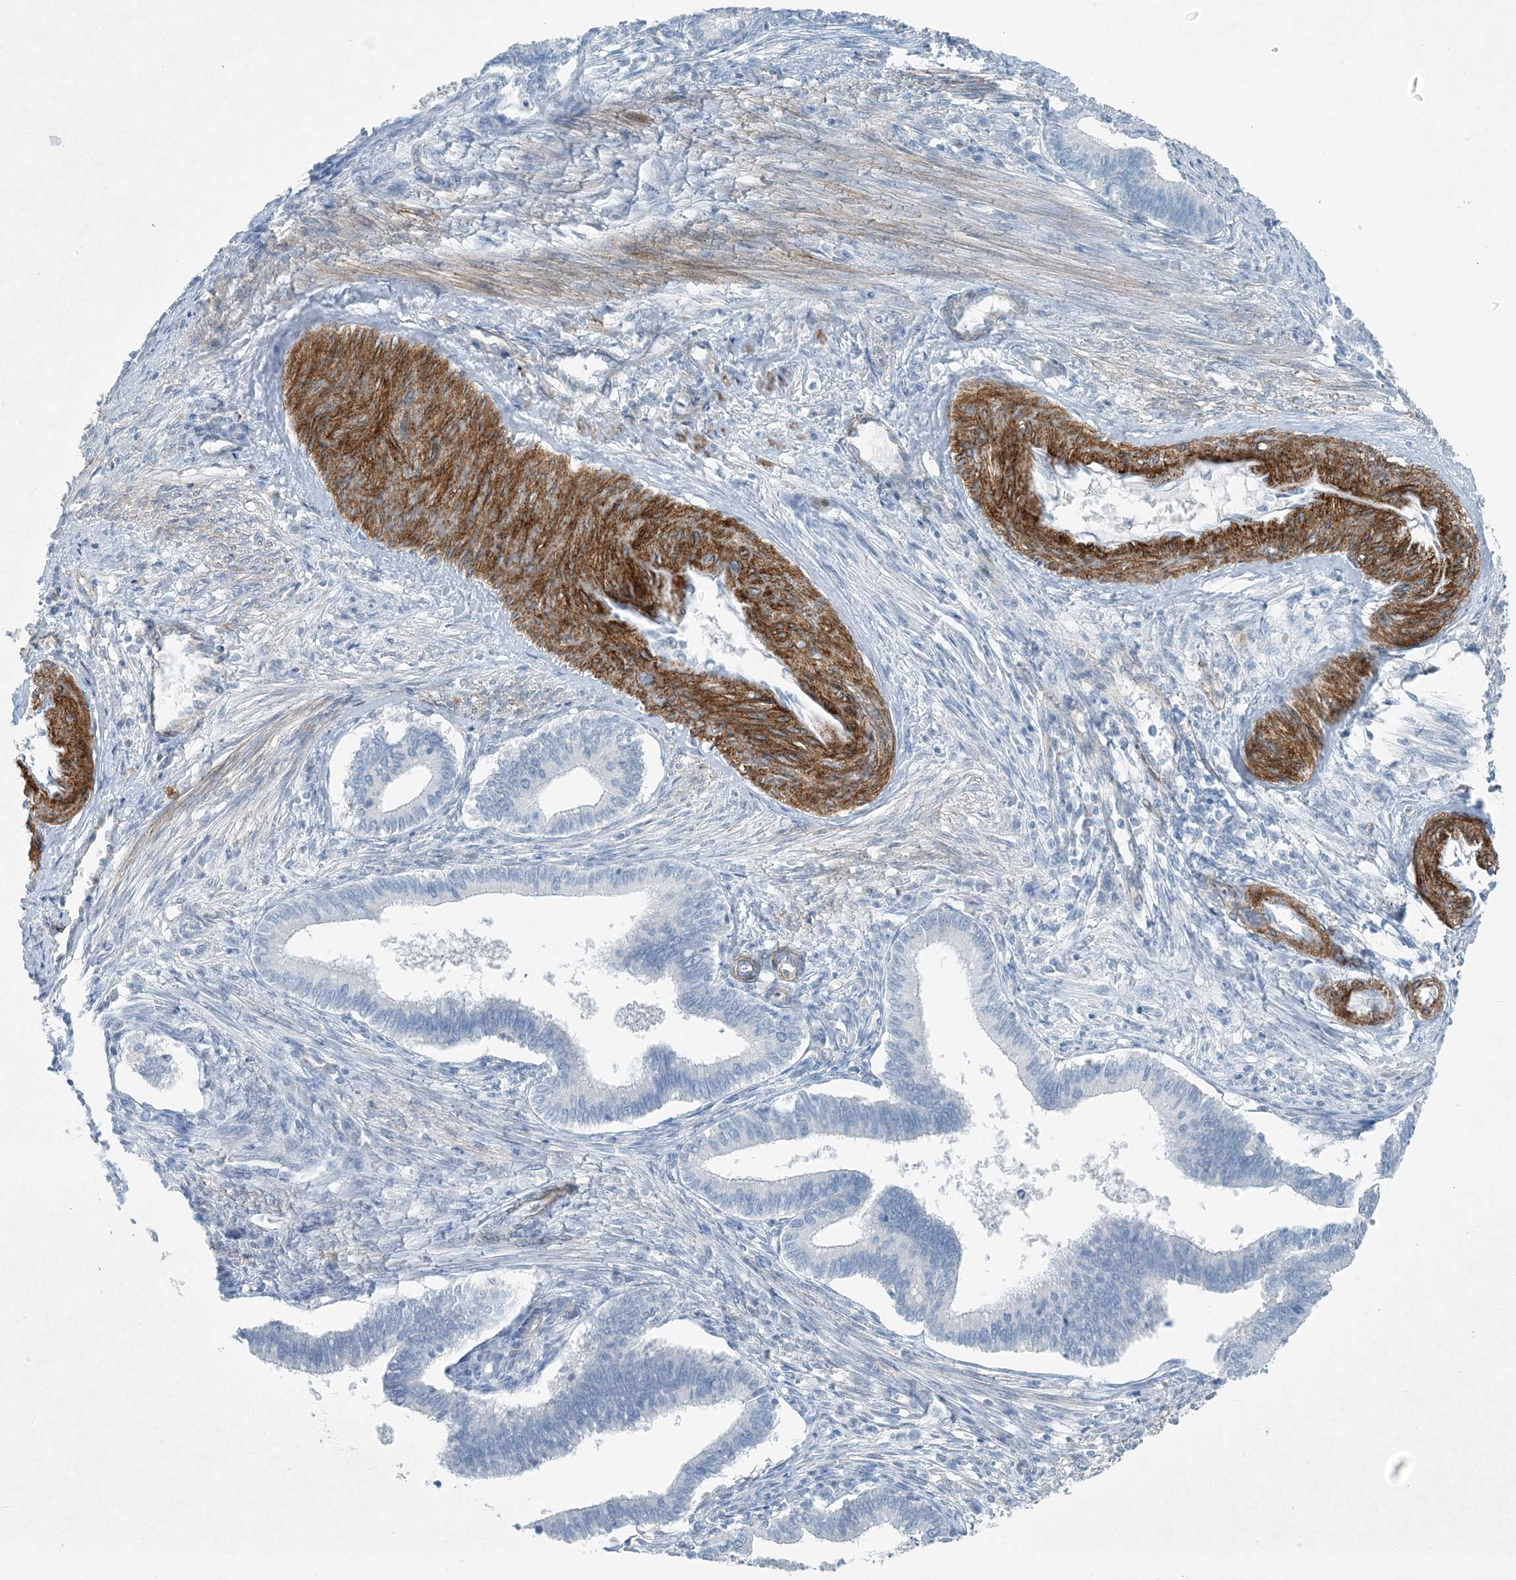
{"staining": {"intensity": "negative", "quantity": "none", "location": "none"}, "tissue": "cervical cancer", "cell_type": "Tumor cells", "image_type": "cancer", "snomed": [{"axis": "morphology", "description": "Adenocarcinoma, NOS"}, {"axis": "topography", "description": "Cervix"}], "caption": "An IHC micrograph of cervical adenocarcinoma is shown. There is no staining in tumor cells of cervical adenocarcinoma.", "gene": "PGM5", "patient": {"sex": "female", "age": 36}}